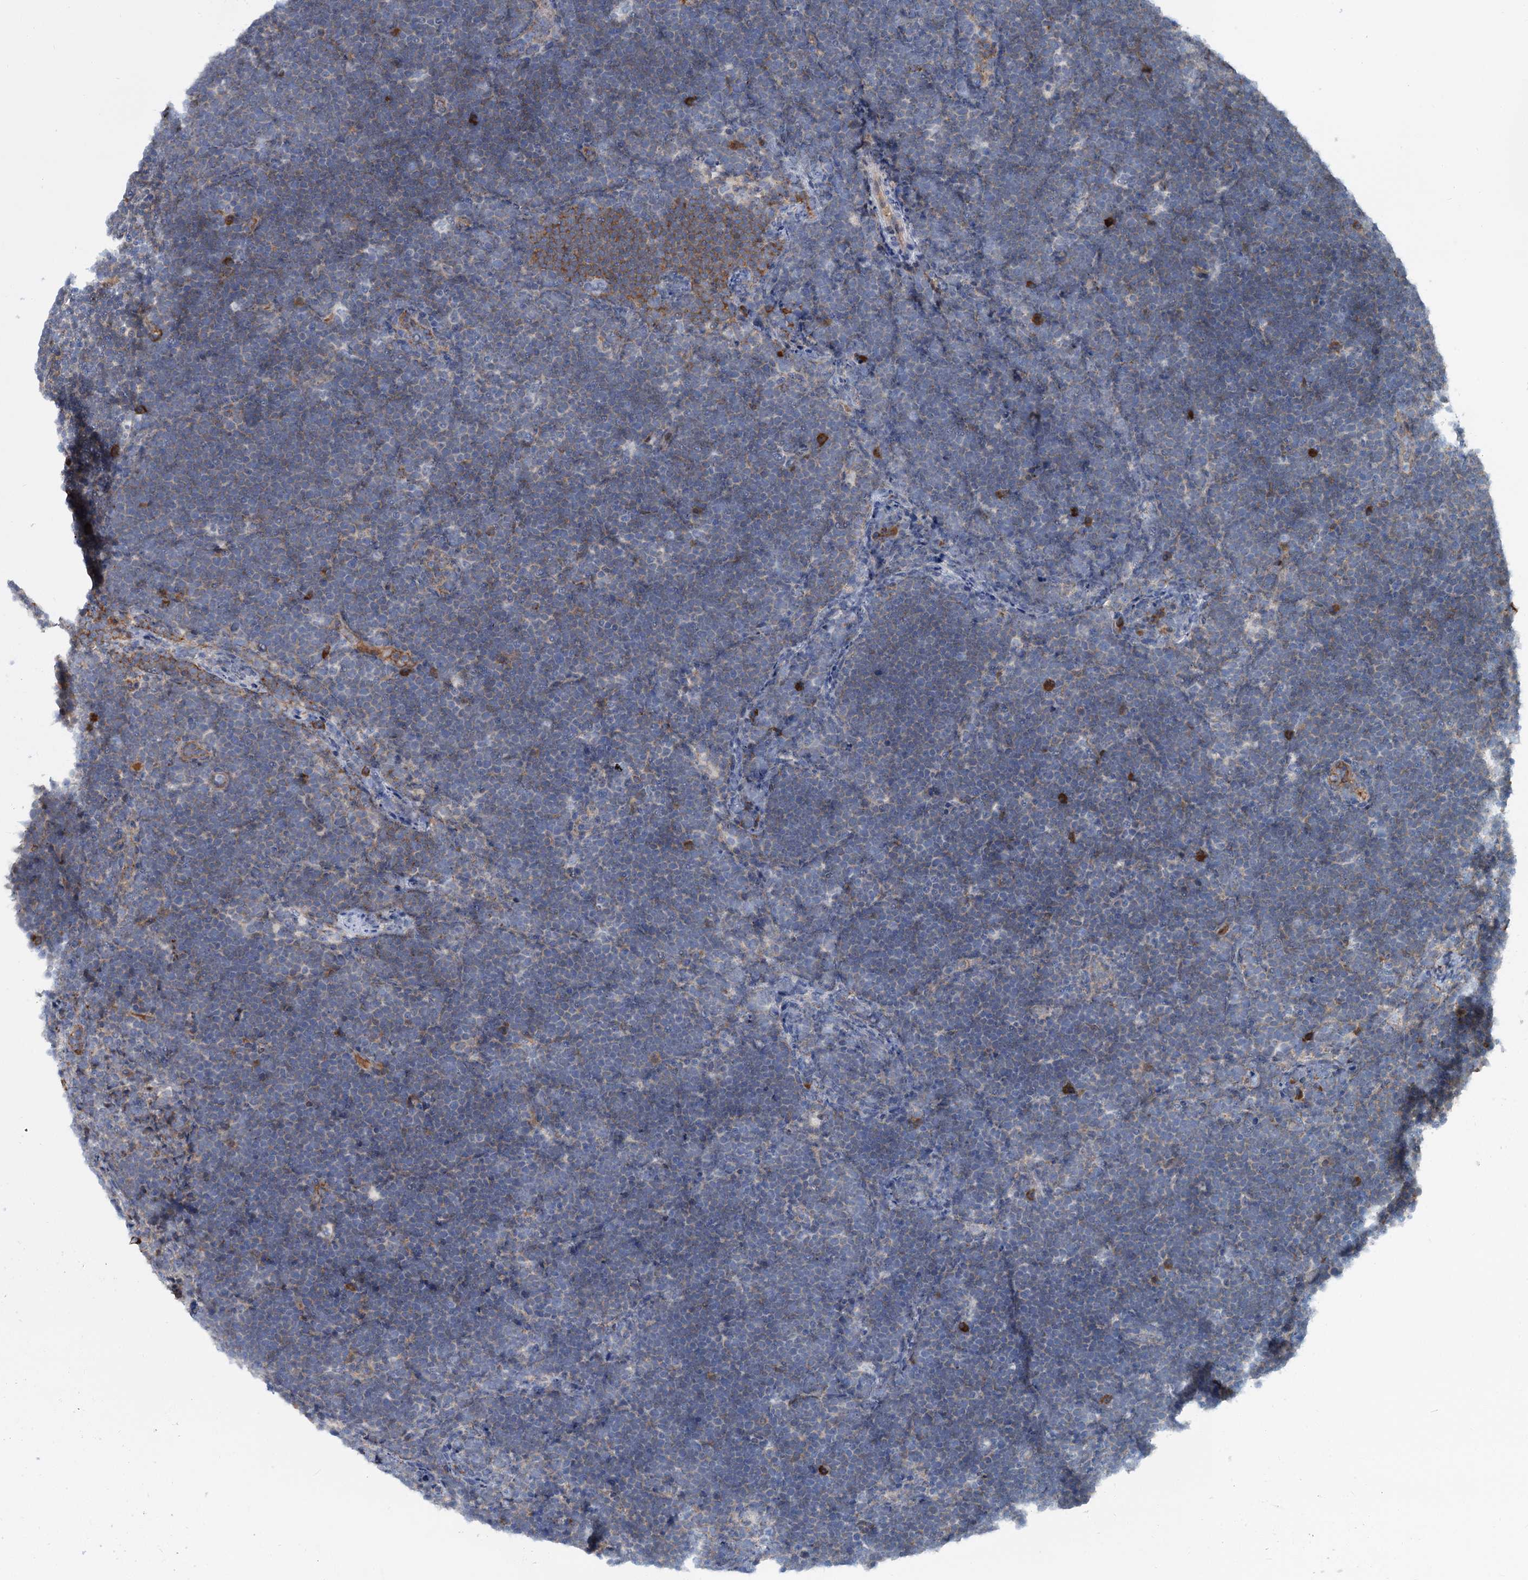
{"staining": {"intensity": "negative", "quantity": "none", "location": "none"}, "tissue": "lymphoma", "cell_type": "Tumor cells", "image_type": "cancer", "snomed": [{"axis": "morphology", "description": "Malignant lymphoma, non-Hodgkin's type, High grade"}, {"axis": "topography", "description": "Lymph node"}], "caption": "There is no significant staining in tumor cells of lymphoma.", "gene": "LPIN1", "patient": {"sex": "male", "age": 13}}